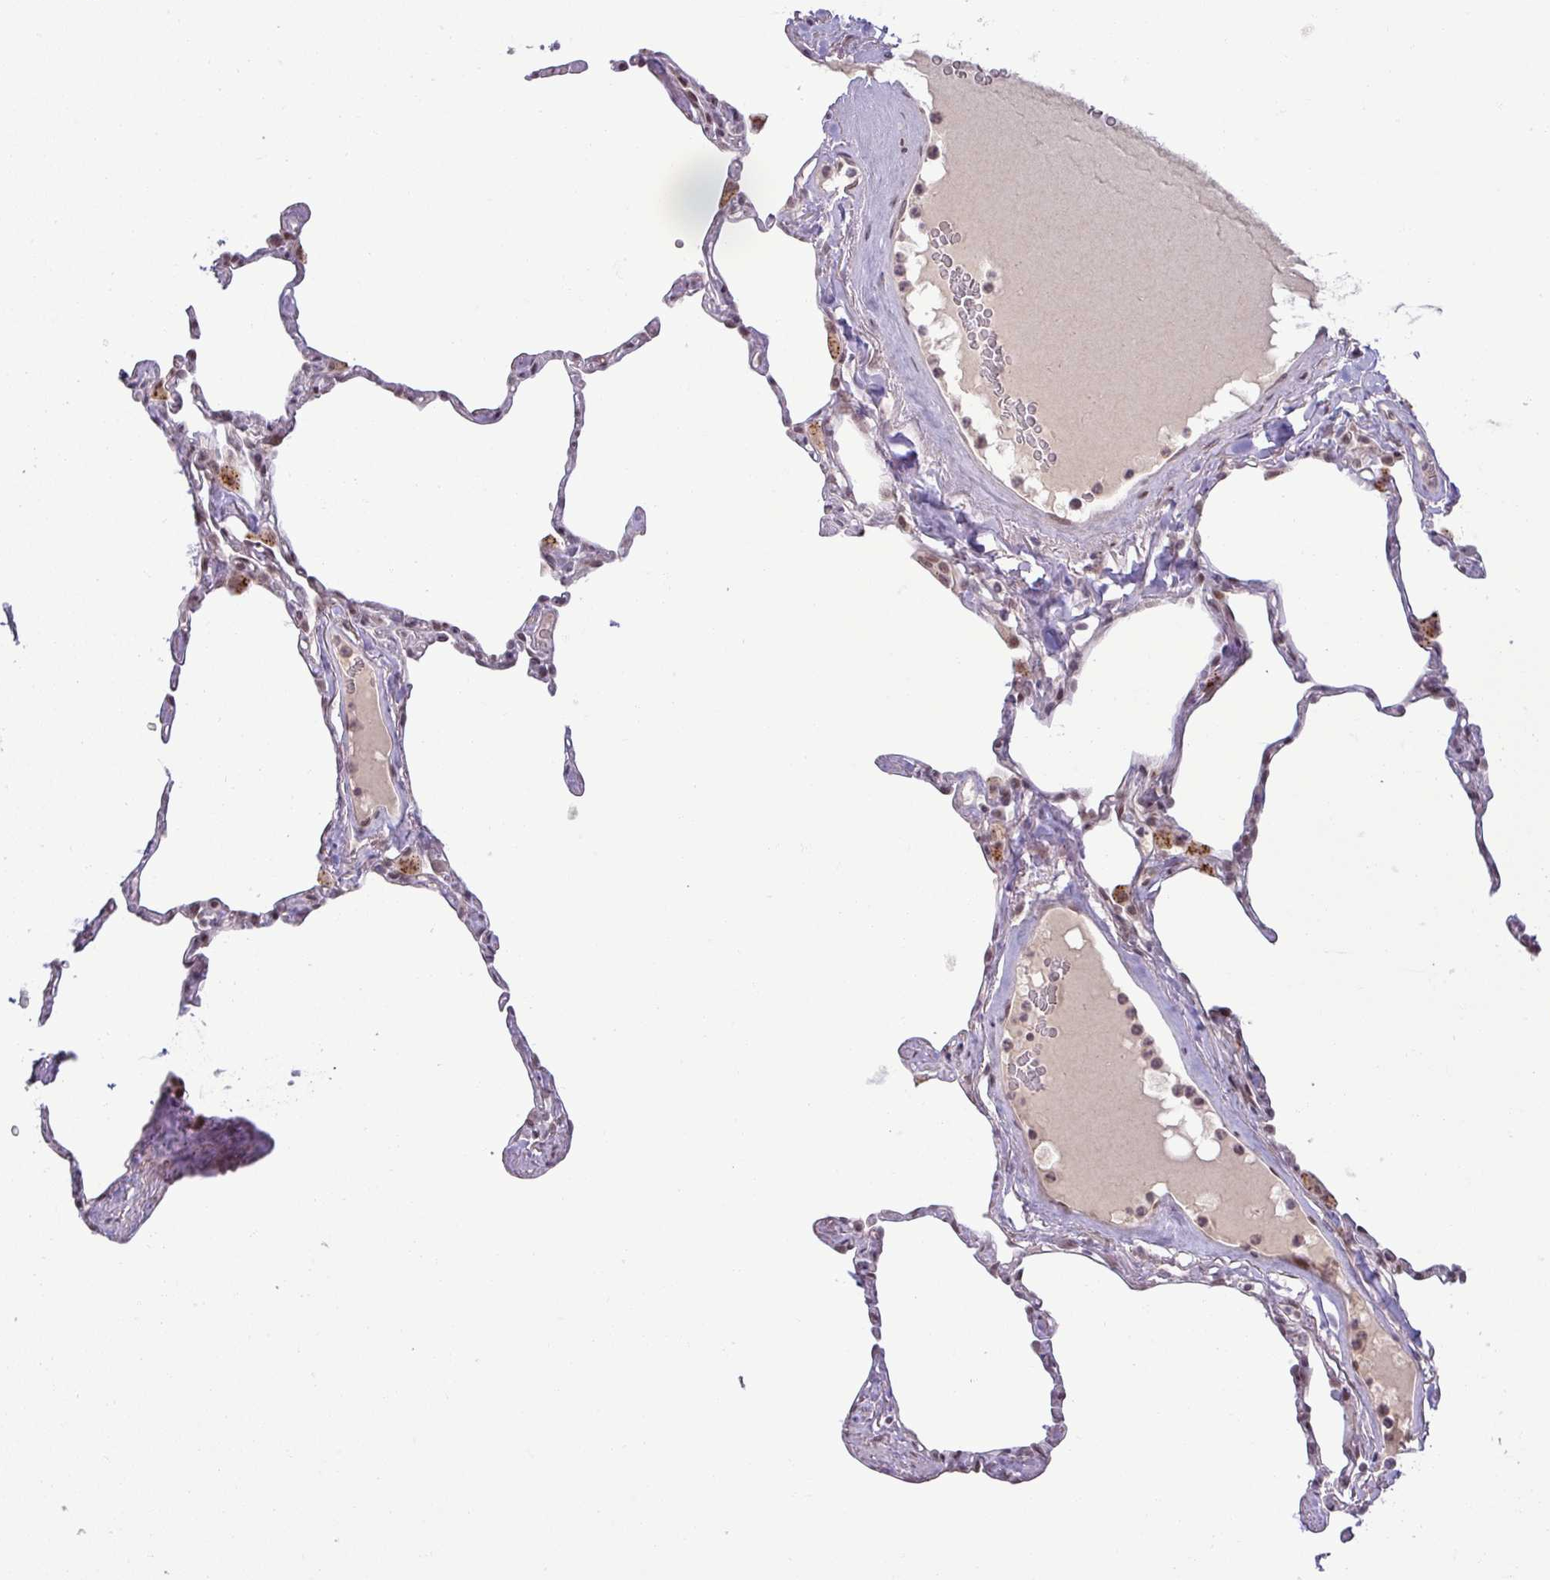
{"staining": {"intensity": "weak", "quantity": "25%-75%", "location": "nuclear"}, "tissue": "lung", "cell_type": "Alveolar cells", "image_type": "normal", "snomed": [{"axis": "morphology", "description": "Normal tissue, NOS"}, {"axis": "topography", "description": "Lung"}], "caption": "Immunohistochemistry (IHC) (DAB) staining of normal lung reveals weak nuclear protein positivity in about 25%-75% of alveolar cells. The staining was performed using DAB, with brown indicating positive protein expression. Nuclei are stained blue with hematoxylin.", "gene": "PTPN20", "patient": {"sex": "male", "age": 65}}